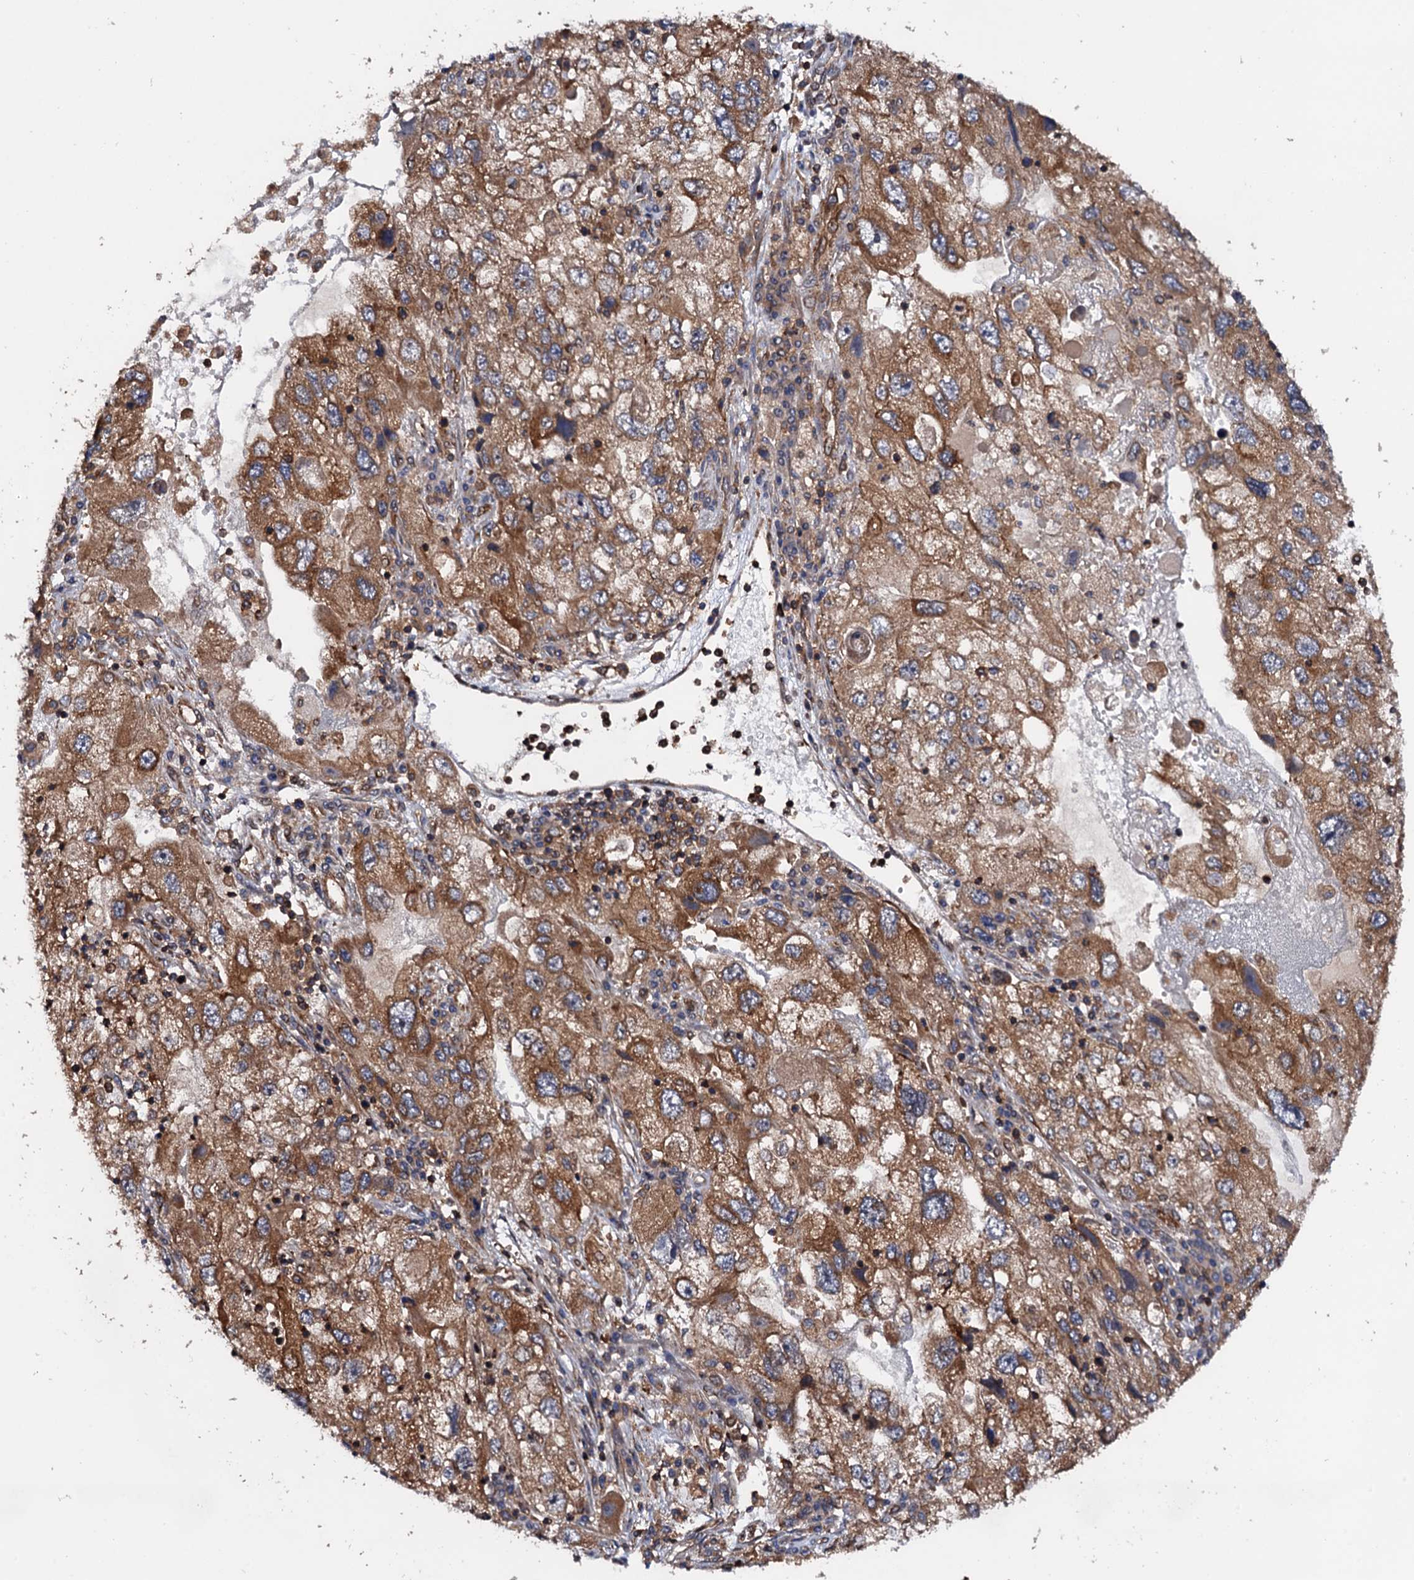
{"staining": {"intensity": "moderate", "quantity": ">75%", "location": "cytoplasmic/membranous"}, "tissue": "endometrial cancer", "cell_type": "Tumor cells", "image_type": "cancer", "snomed": [{"axis": "morphology", "description": "Adenocarcinoma, NOS"}, {"axis": "topography", "description": "Endometrium"}], "caption": "About >75% of tumor cells in endometrial cancer show moderate cytoplasmic/membranous protein expression as visualized by brown immunohistochemical staining.", "gene": "BORA", "patient": {"sex": "female", "age": 49}}